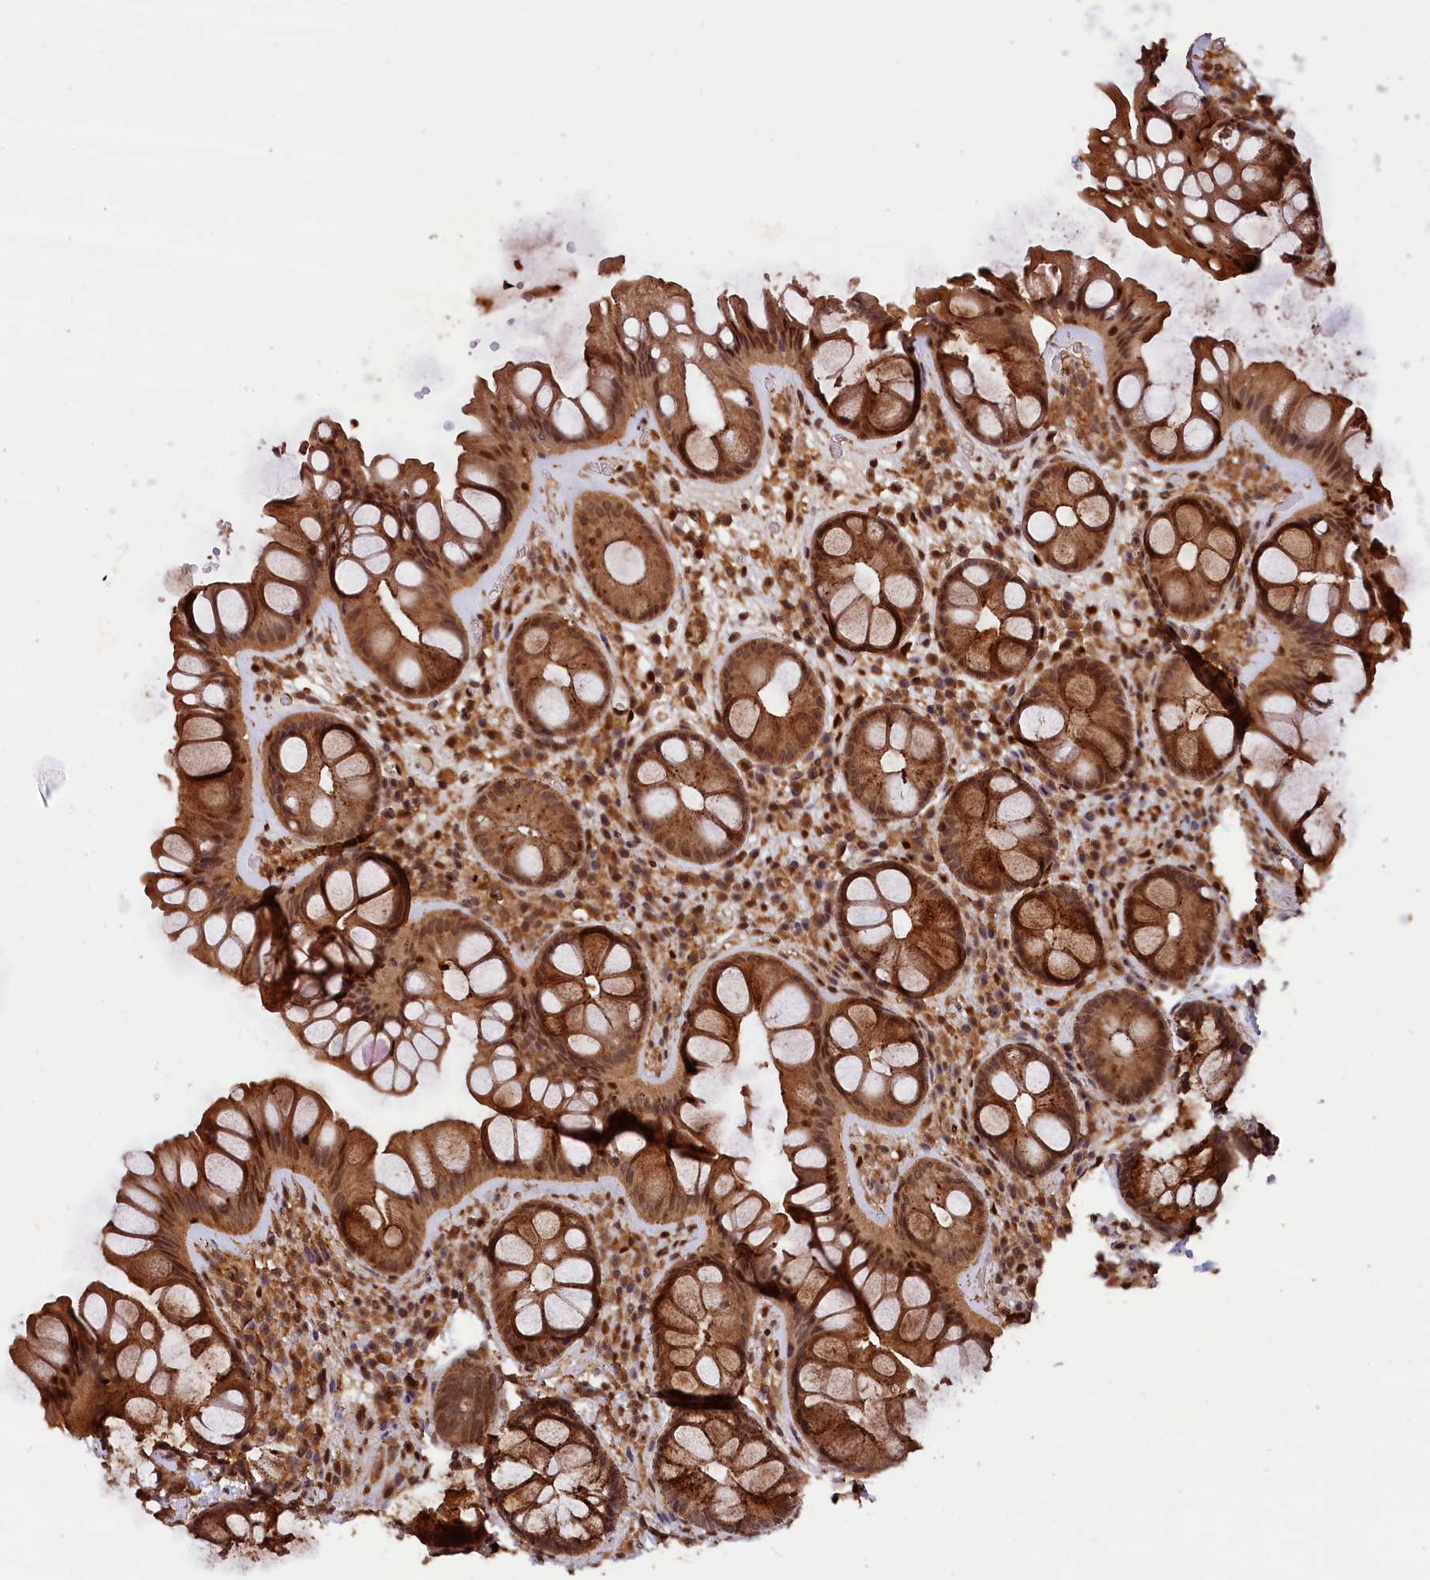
{"staining": {"intensity": "strong", "quantity": ">75%", "location": "cytoplasmic/membranous"}, "tissue": "rectum", "cell_type": "Glandular cells", "image_type": "normal", "snomed": [{"axis": "morphology", "description": "Normal tissue, NOS"}, {"axis": "topography", "description": "Rectum"}], "caption": "Normal rectum was stained to show a protein in brown. There is high levels of strong cytoplasmic/membranous positivity in approximately >75% of glandular cells. (brown staining indicates protein expression, while blue staining denotes nuclei).", "gene": "IST1", "patient": {"sex": "male", "age": 74}}